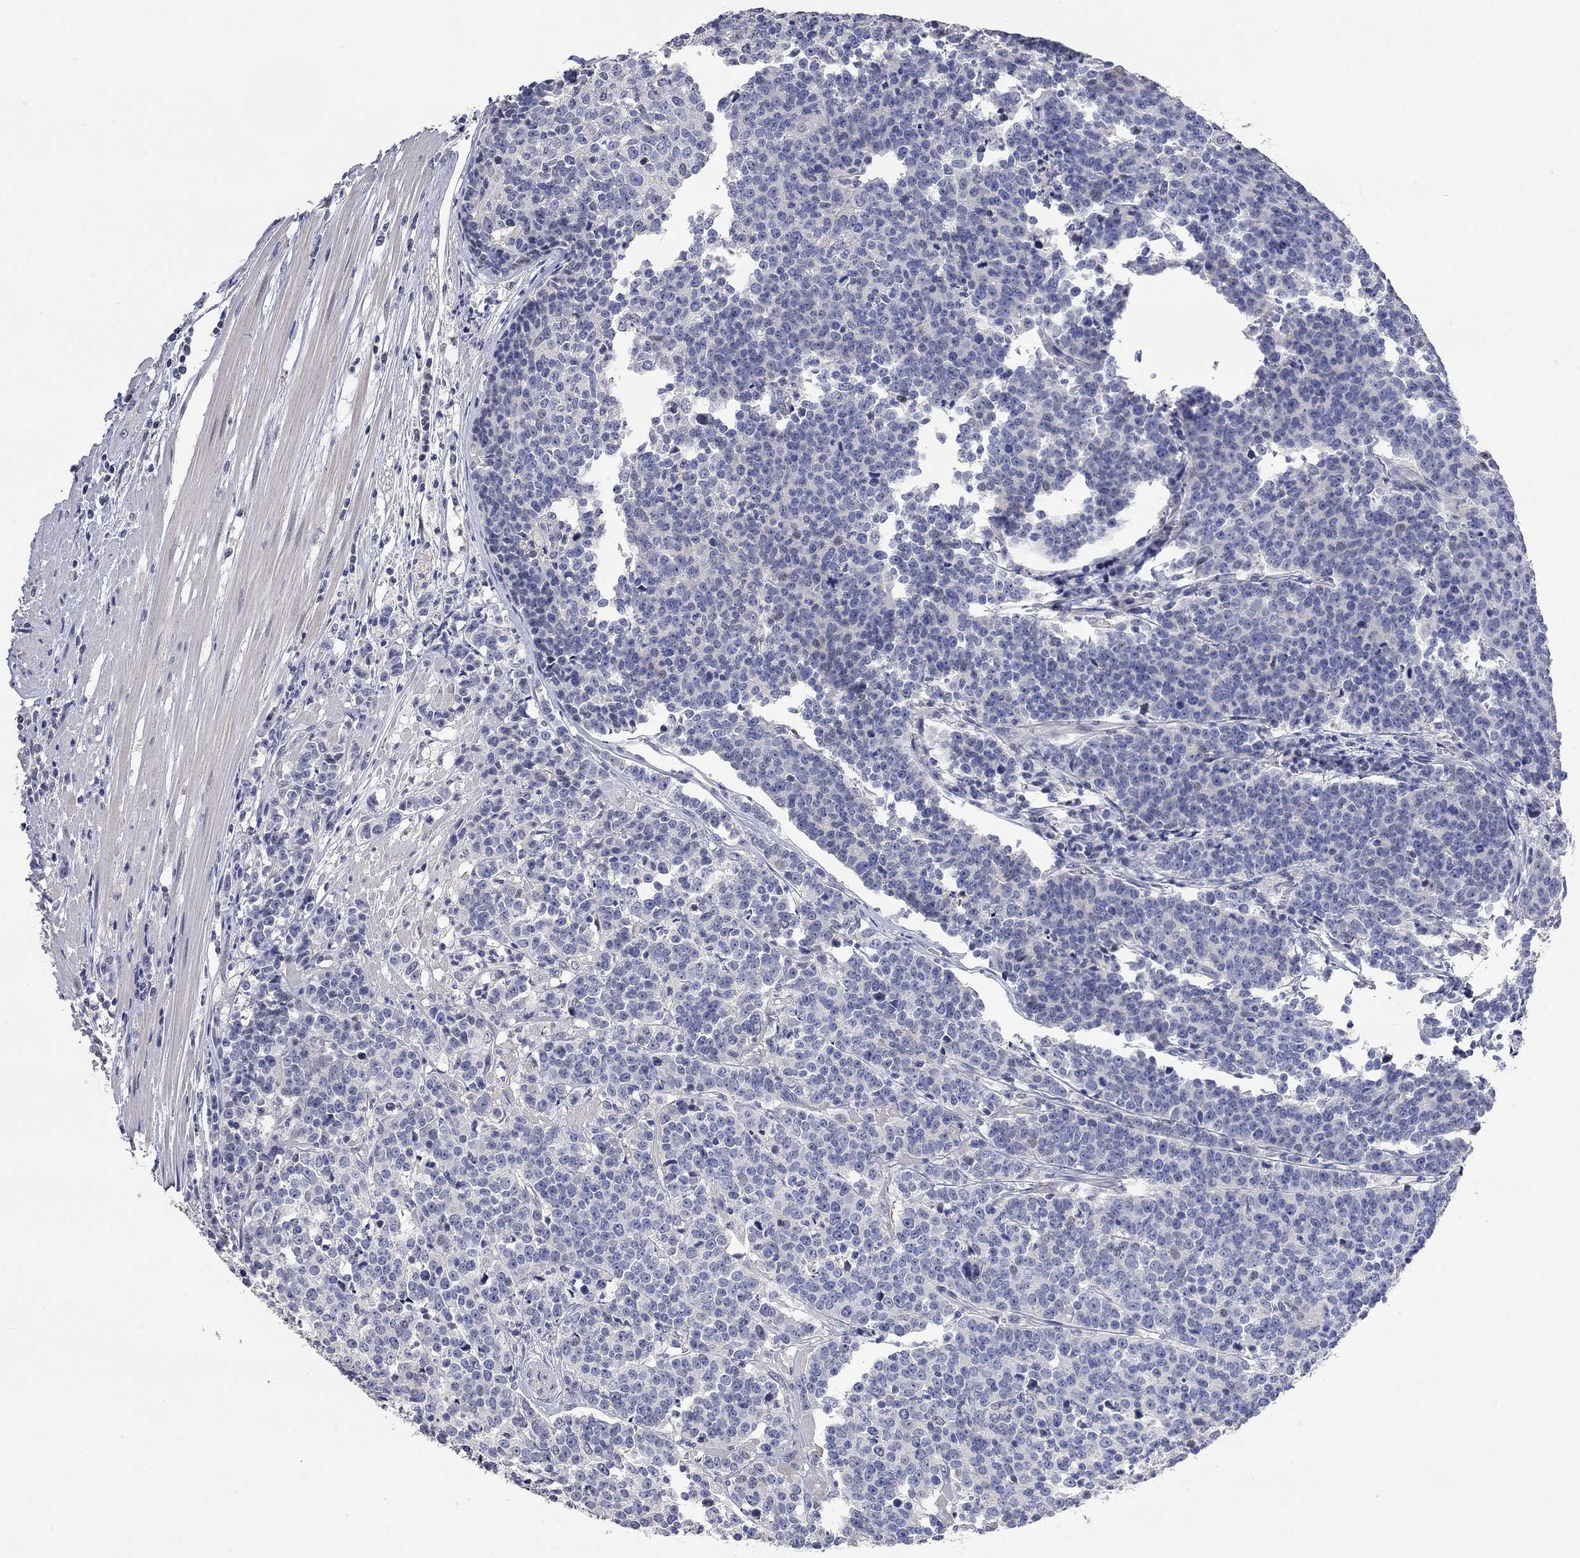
{"staining": {"intensity": "negative", "quantity": "none", "location": "none"}, "tissue": "prostate cancer", "cell_type": "Tumor cells", "image_type": "cancer", "snomed": [{"axis": "morphology", "description": "Adenocarcinoma, NOS"}, {"axis": "topography", "description": "Prostate"}], "caption": "An immunohistochemistry (IHC) micrograph of adenocarcinoma (prostate) is shown. There is no staining in tumor cells of adenocarcinoma (prostate).", "gene": "PNMA5", "patient": {"sex": "male", "age": 67}}